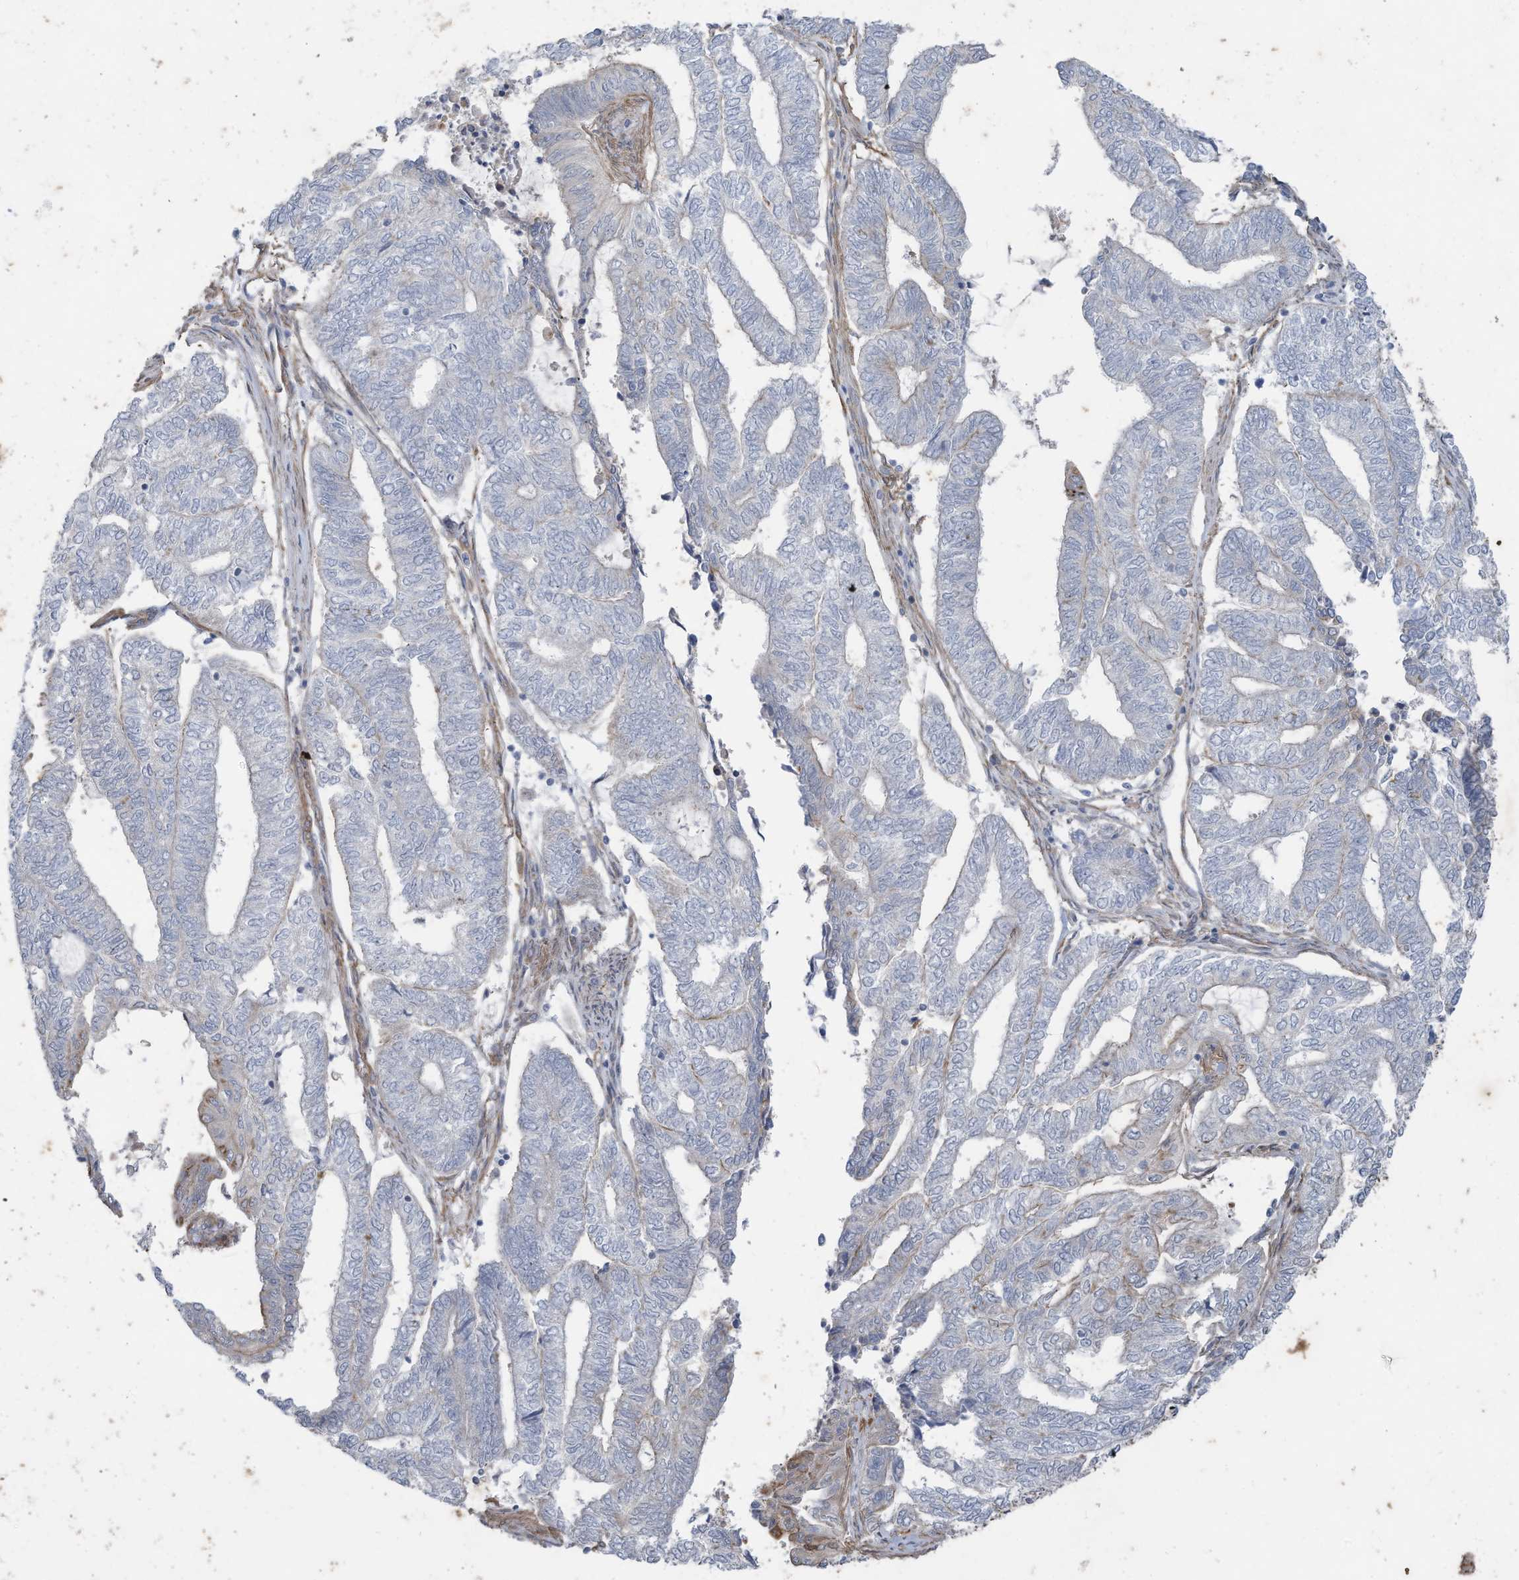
{"staining": {"intensity": "negative", "quantity": "none", "location": "none"}, "tissue": "endometrial cancer", "cell_type": "Tumor cells", "image_type": "cancer", "snomed": [{"axis": "morphology", "description": "Adenocarcinoma, NOS"}, {"axis": "topography", "description": "Uterus"}, {"axis": "topography", "description": "Endometrium"}], "caption": "High power microscopy image of an immunohistochemistry (IHC) histopathology image of endometrial cancer, revealing no significant expression in tumor cells.", "gene": "SLC17A7", "patient": {"sex": "female", "age": 70}}